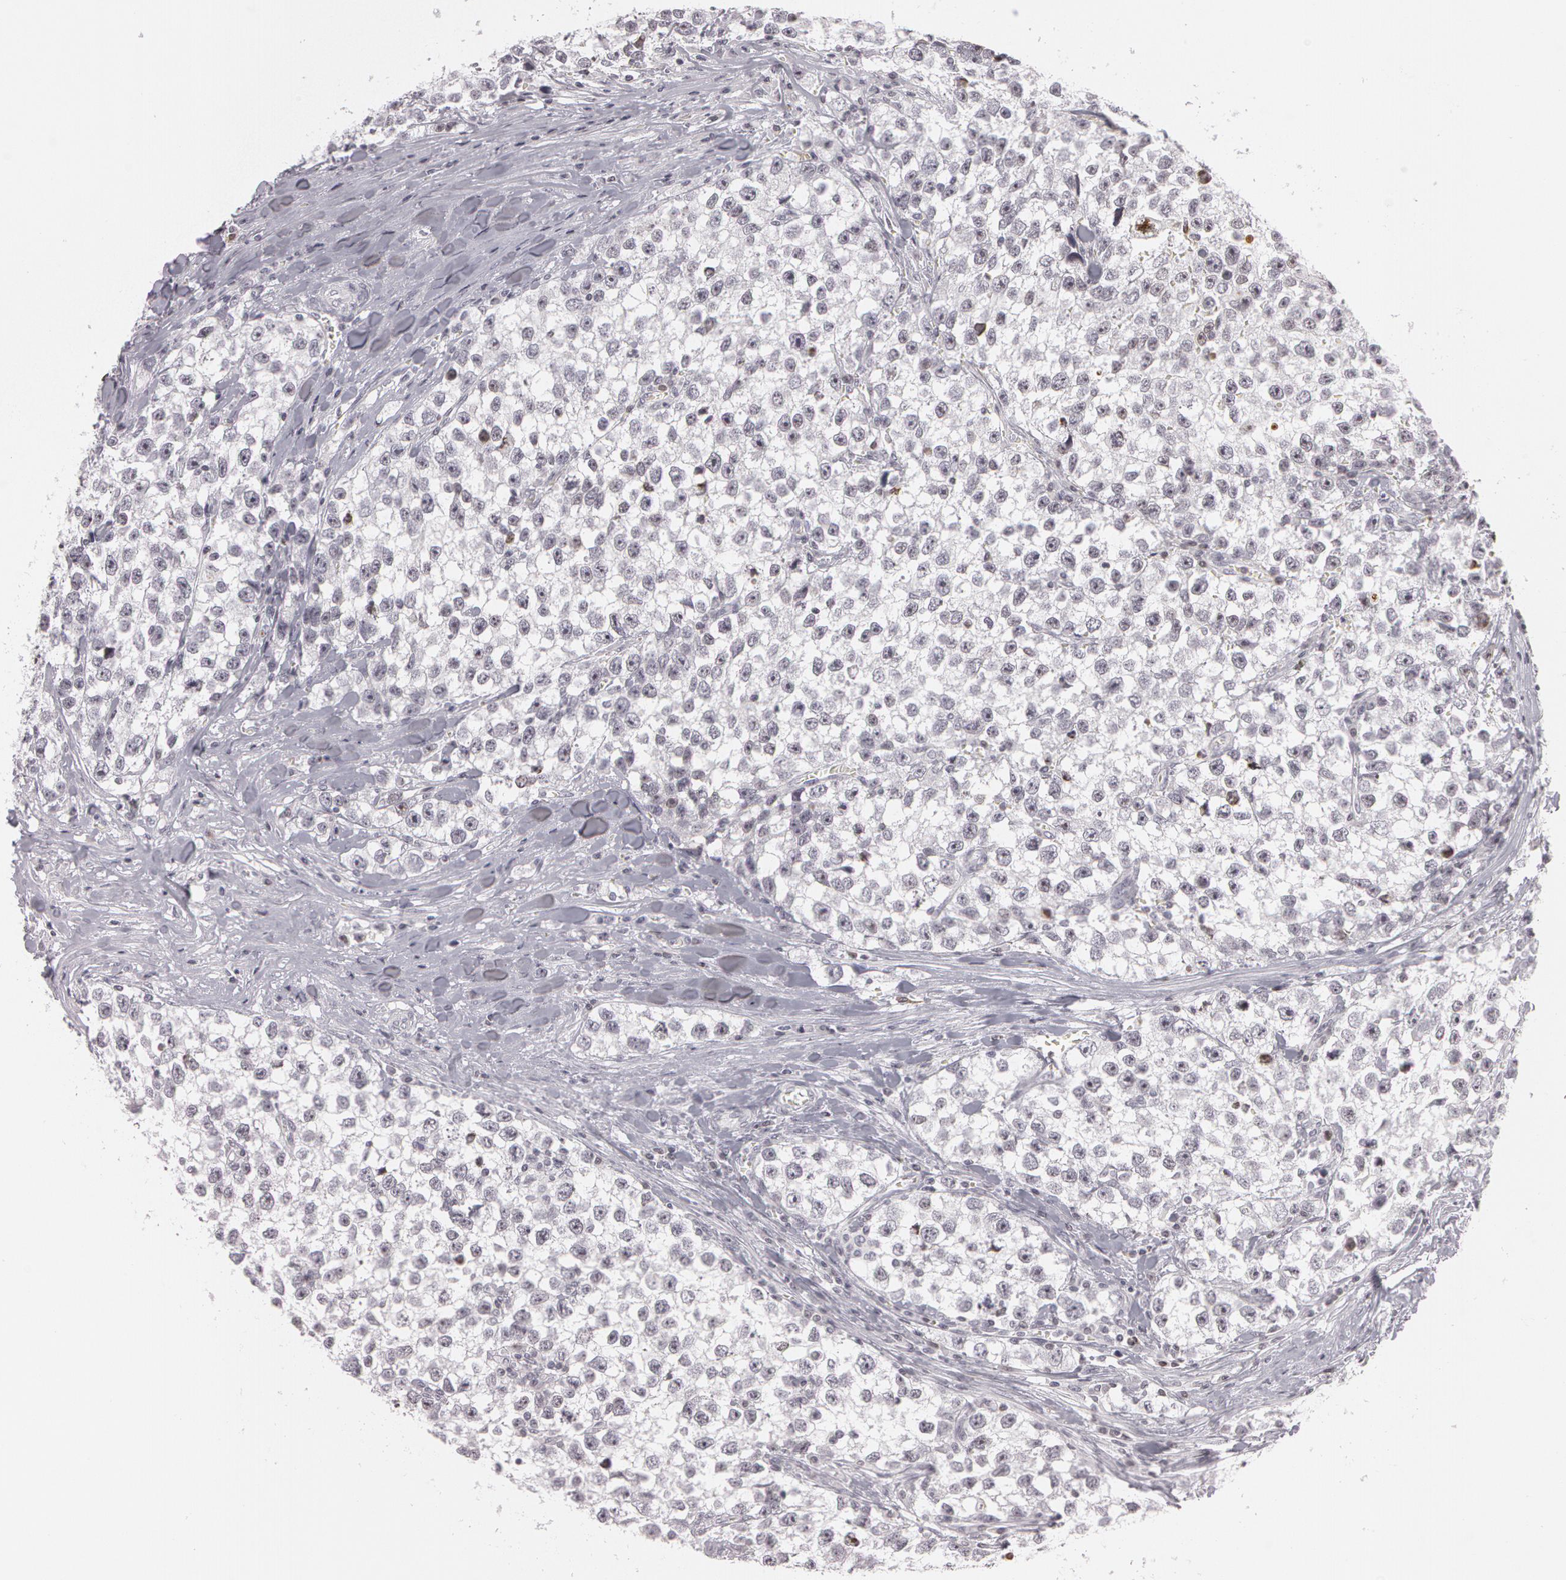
{"staining": {"intensity": "moderate", "quantity": "<25%", "location": "nuclear"}, "tissue": "testis cancer", "cell_type": "Tumor cells", "image_type": "cancer", "snomed": [{"axis": "morphology", "description": "Seminoma, NOS"}, {"axis": "morphology", "description": "Carcinoma, Embryonal, NOS"}, {"axis": "topography", "description": "Testis"}], "caption": "This micrograph displays IHC staining of human testis embryonal carcinoma, with low moderate nuclear staining in approximately <25% of tumor cells.", "gene": "FBL", "patient": {"sex": "male", "age": 30}}